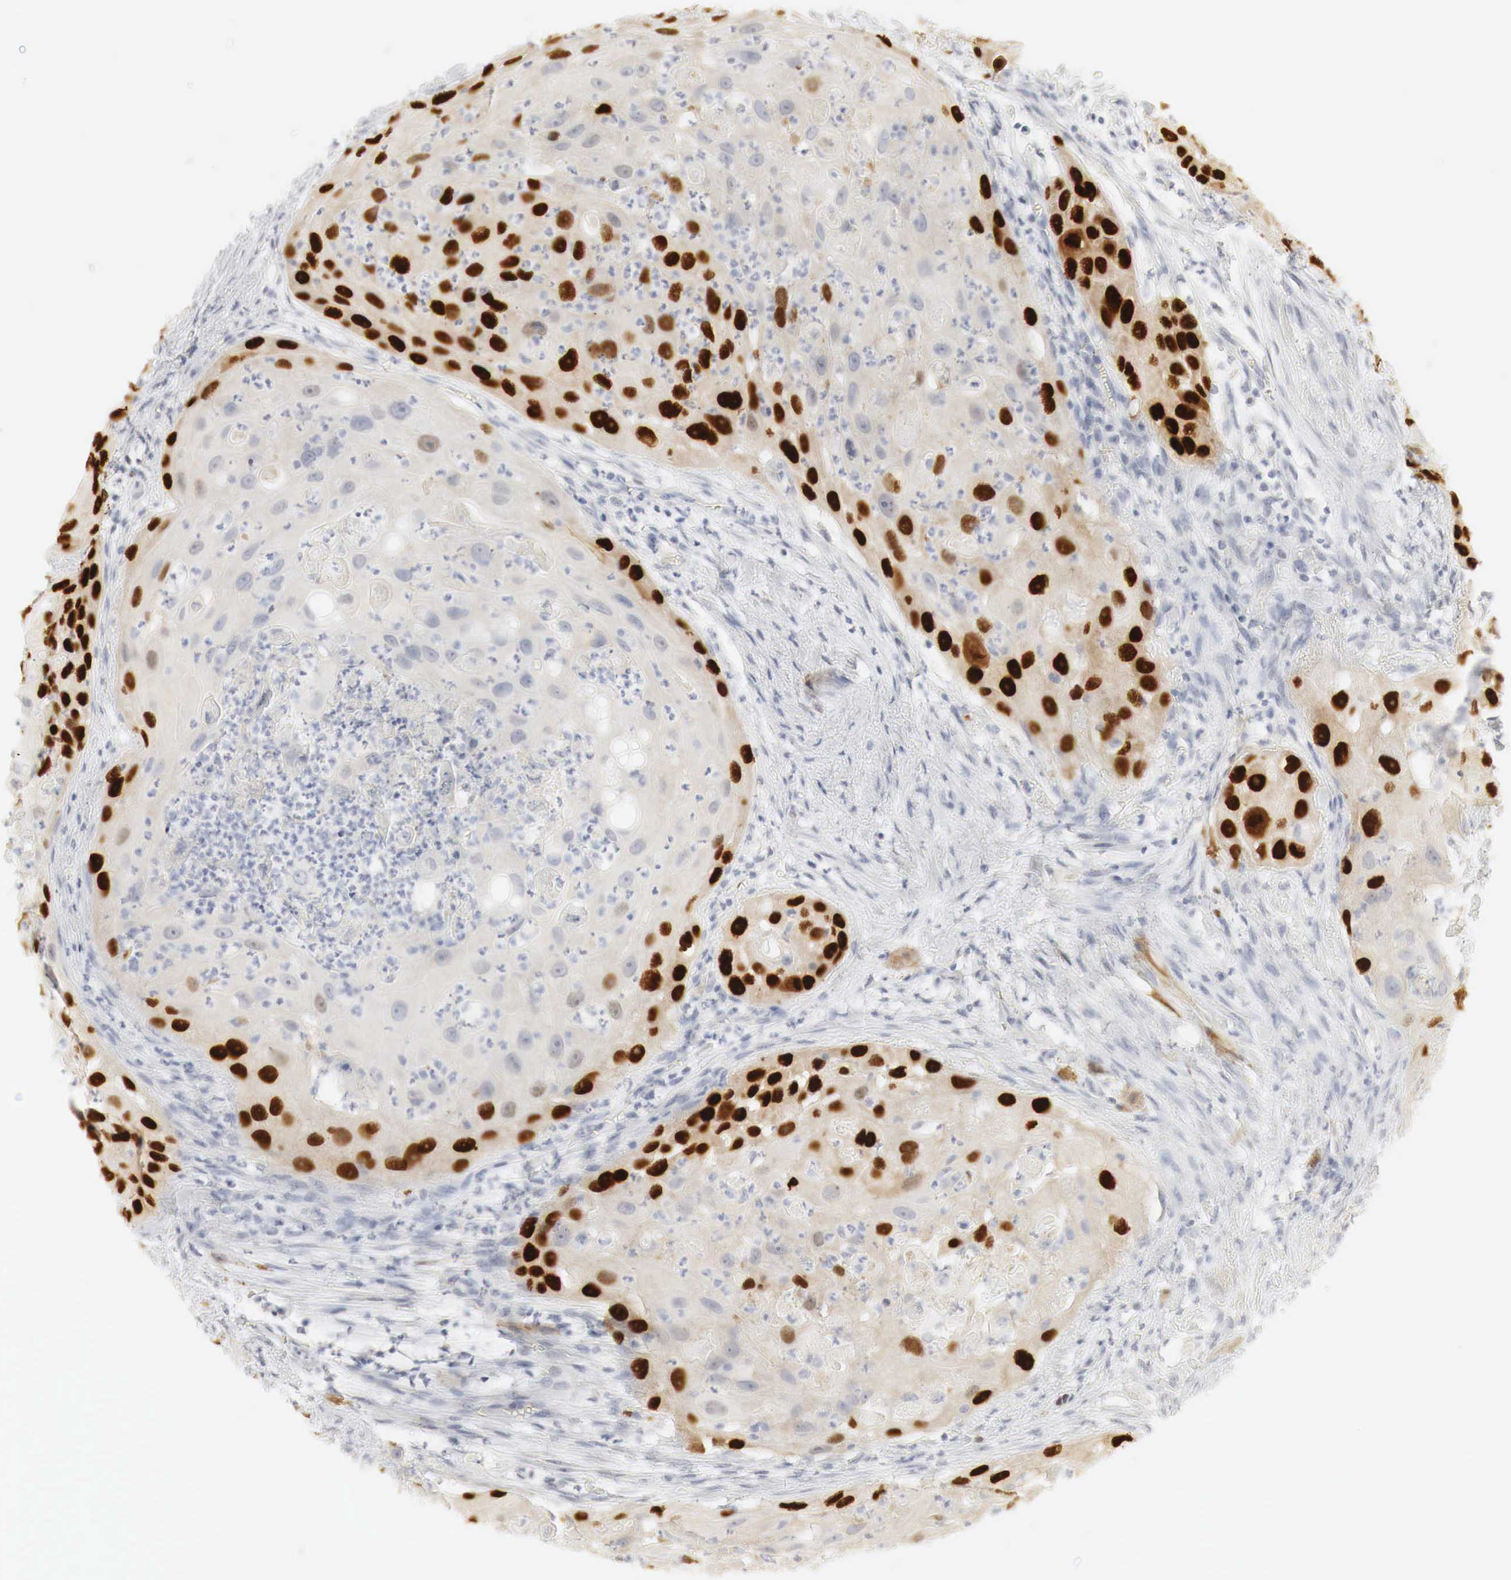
{"staining": {"intensity": "strong", "quantity": "25%-75%", "location": "nuclear"}, "tissue": "head and neck cancer", "cell_type": "Tumor cells", "image_type": "cancer", "snomed": [{"axis": "morphology", "description": "Squamous cell carcinoma, NOS"}, {"axis": "topography", "description": "Head-Neck"}], "caption": "This micrograph exhibits immunohistochemistry (IHC) staining of human squamous cell carcinoma (head and neck), with high strong nuclear staining in approximately 25%-75% of tumor cells.", "gene": "TP63", "patient": {"sex": "male", "age": 64}}